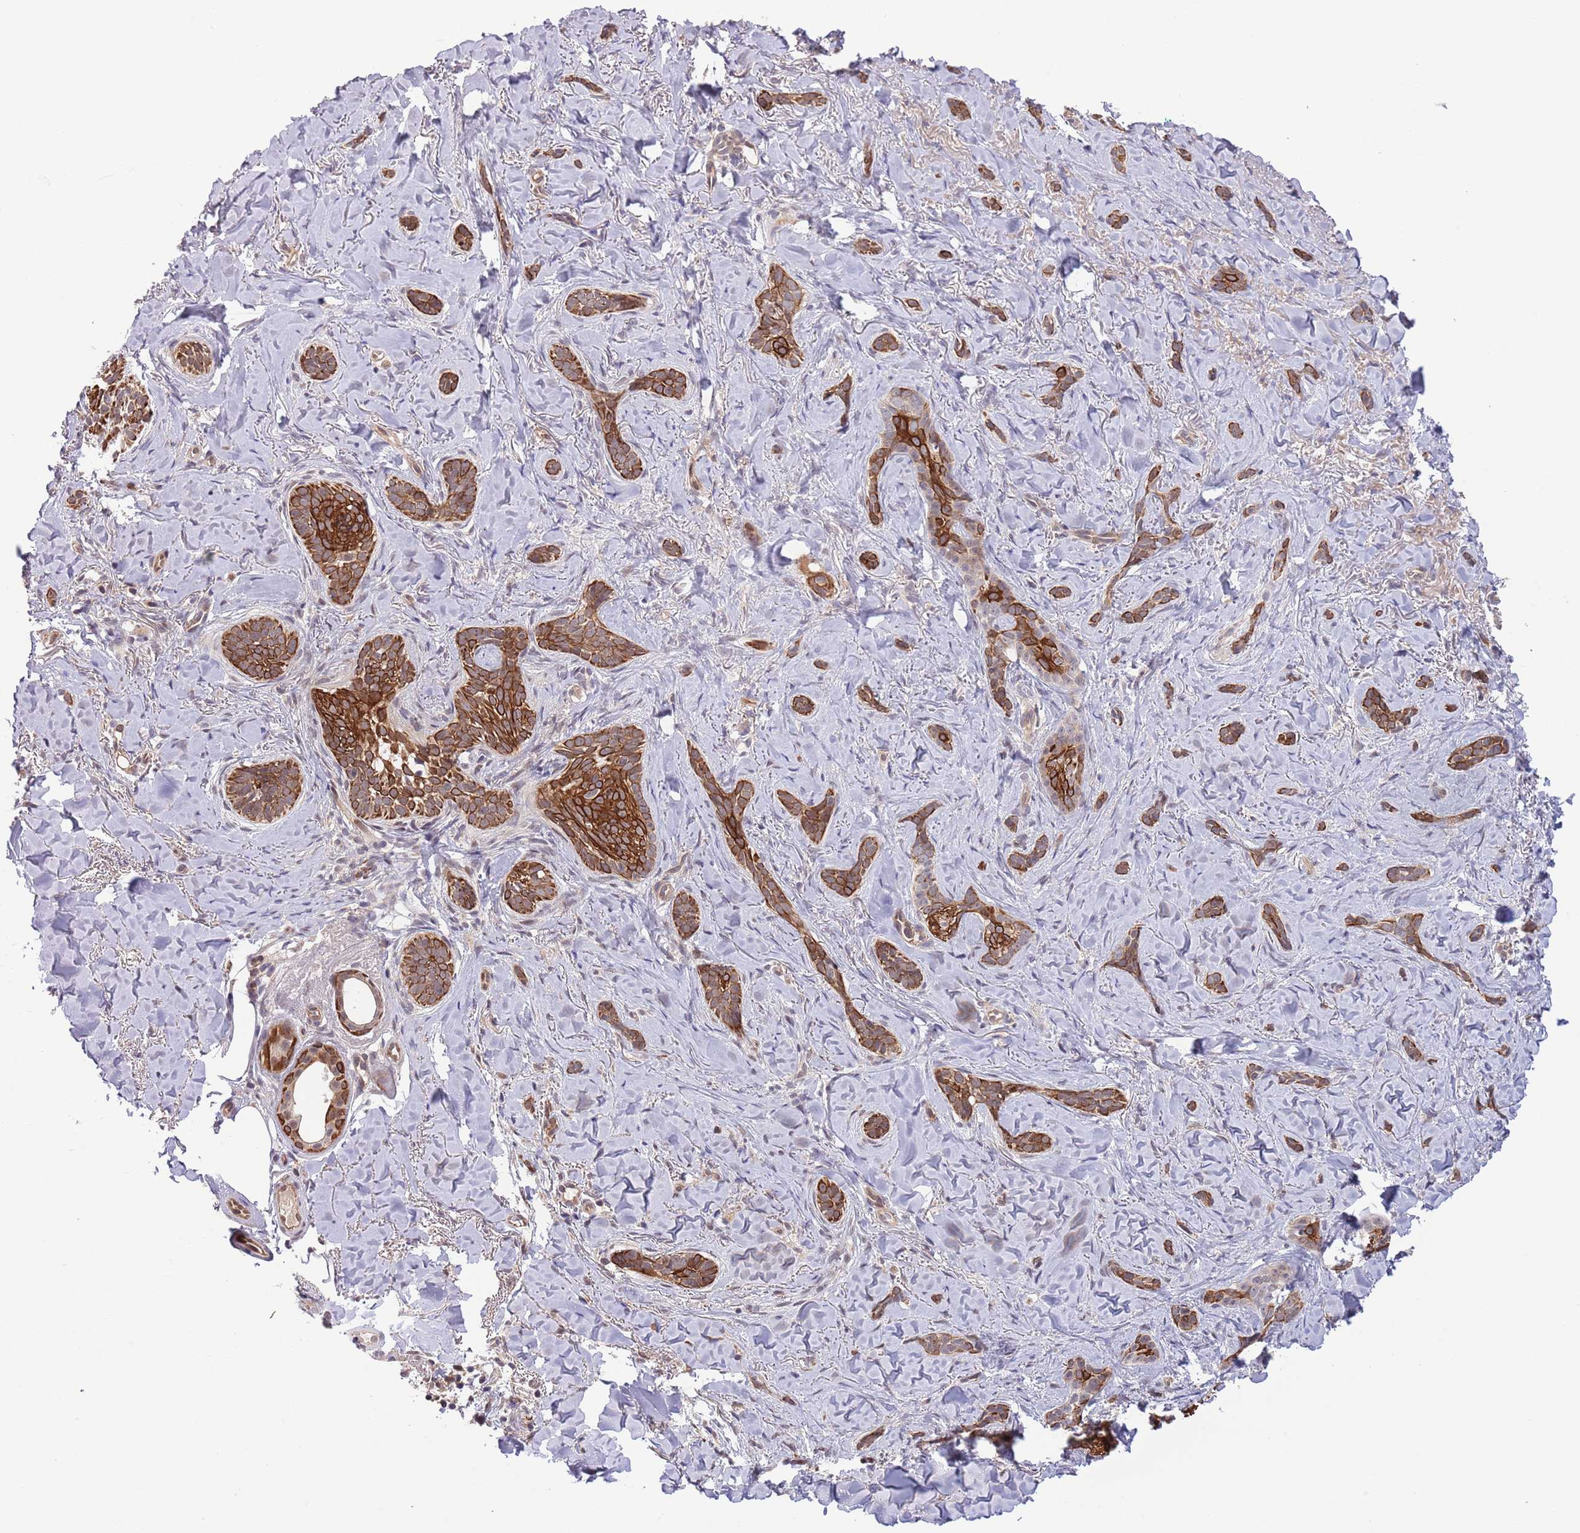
{"staining": {"intensity": "strong", "quantity": ">75%", "location": "cytoplasmic/membranous"}, "tissue": "skin cancer", "cell_type": "Tumor cells", "image_type": "cancer", "snomed": [{"axis": "morphology", "description": "Basal cell carcinoma"}, {"axis": "topography", "description": "Skin"}], "caption": "Immunohistochemistry (DAB (3,3'-diaminobenzidine)) staining of skin basal cell carcinoma displays strong cytoplasmic/membranous protein expression in about >75% of tumor cells.", "gene": "PRR16", "patient": {"sex": "female", "age": 55}}